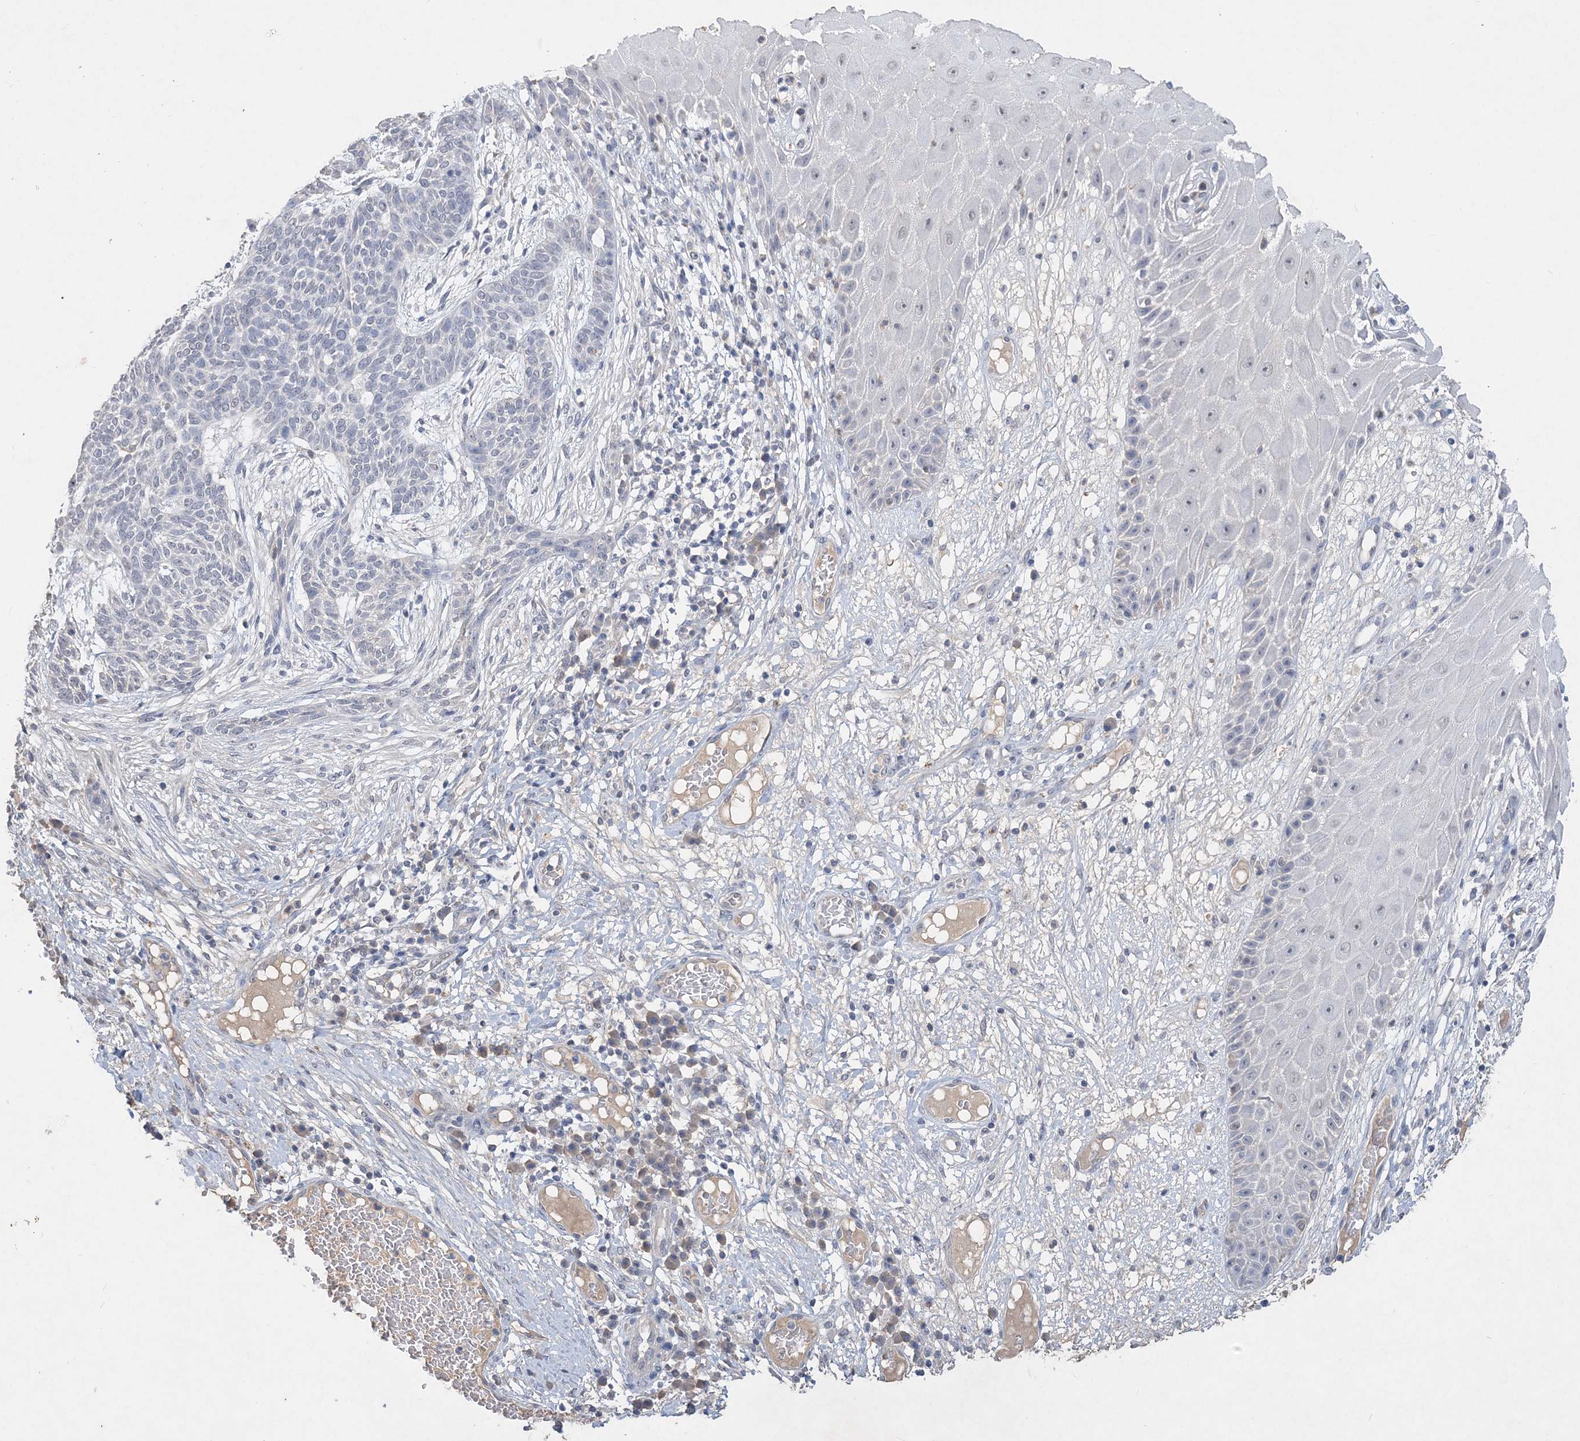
{"staining": {"intensity": "negative", "quantity": "none", "location": "none"}, "tissue": "skin cancer", "cell_type": "Tumor cells", "image_type": "cancer", "snomed": [{"axis": "morphology", "description": "Normal tissue, NOS"}, {"axis": "morphology", "description": "Basal cell carcinoma"}, {"axis": "topography", "description": "Skin"}], "caption": "Tumor cells show no significant positivity in basal cell carcinoma (skin).", "gene": "C11orf58", "patient": {"sex": "male", "age": 64}}